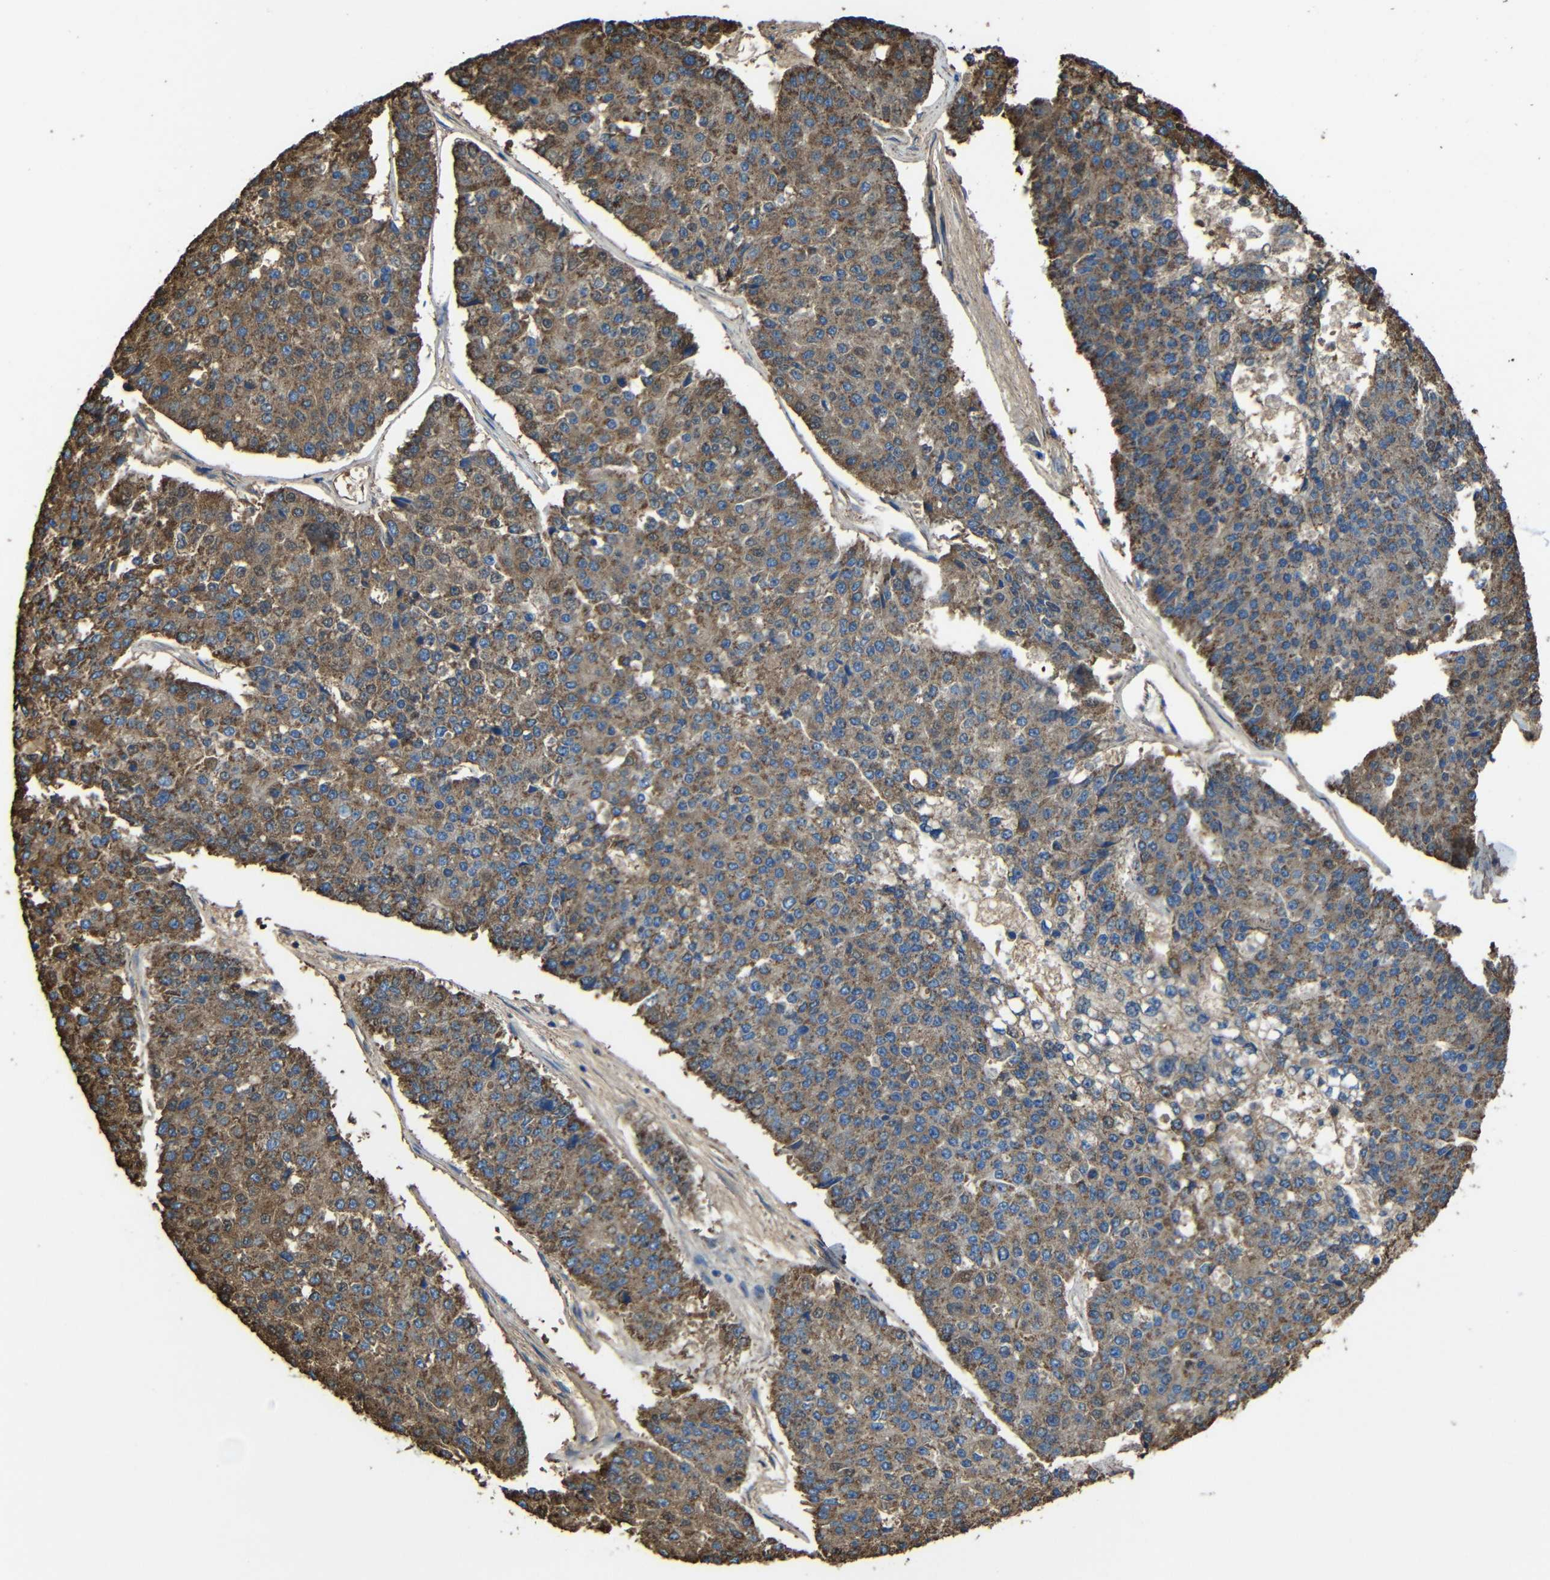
{"staining": {"intensity": "strong", "quantity": ">75%", "location": "cytoplasmic/membranous"}, "tissue": "pancreatic cancer", "cell_type": "Tumor cells", "image_type": "cancer", "snomed": [{"axis": "morphology", "description": "Adenocarcinoma, NOS"}, {"axis": "topography", "description": "Pancreas"}], "caption": "Human pancreatic cancer stained for a protein (brown) exhibits strong cytoplasmic/membranous positive expression in about >75% of tumor cells.", "gene": "INTS6L", "patient": {"sex": "male", "age": 50}}